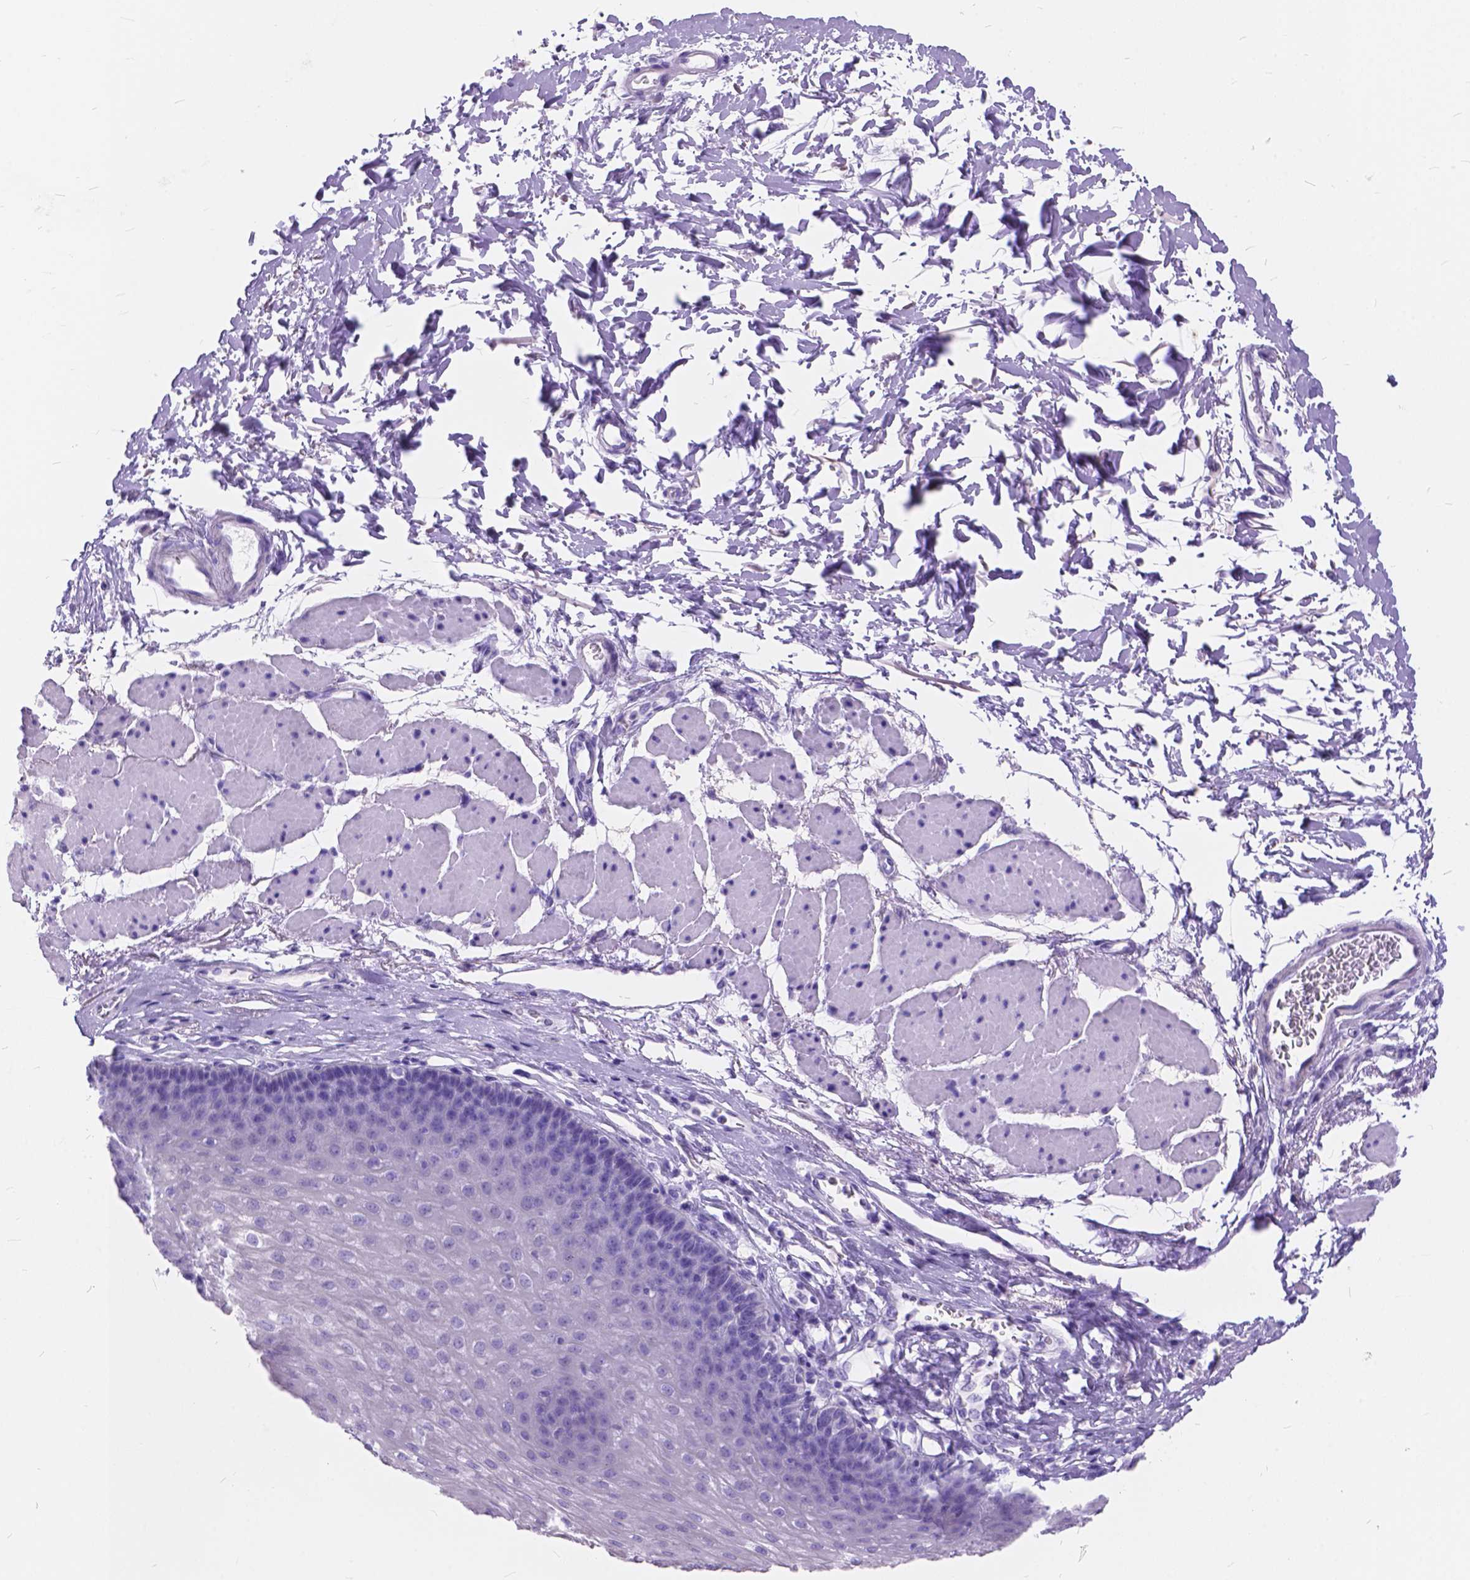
{"staining": {"intensity": "negative", "quantity": "none", "location": "none"}, "tissue": "esophagus", "cell_type": "Squamous epithelial cells", "image_type": "normal", "snomed": [{"axis": "morphology", "description": "Normal tissue, NOS"}, {"axis": "topography", "description": "Esophagus"}], "caption": "This histopathology image is of benign esophagus stained with IHC to label a protein in brown with the nuclei are counter-stained blue. There is no positivity in squamous epithelial cells. Nuclei are stained in blue.", "gene": "FOXL2", "patient": {"sex": "female", "age": 81}}